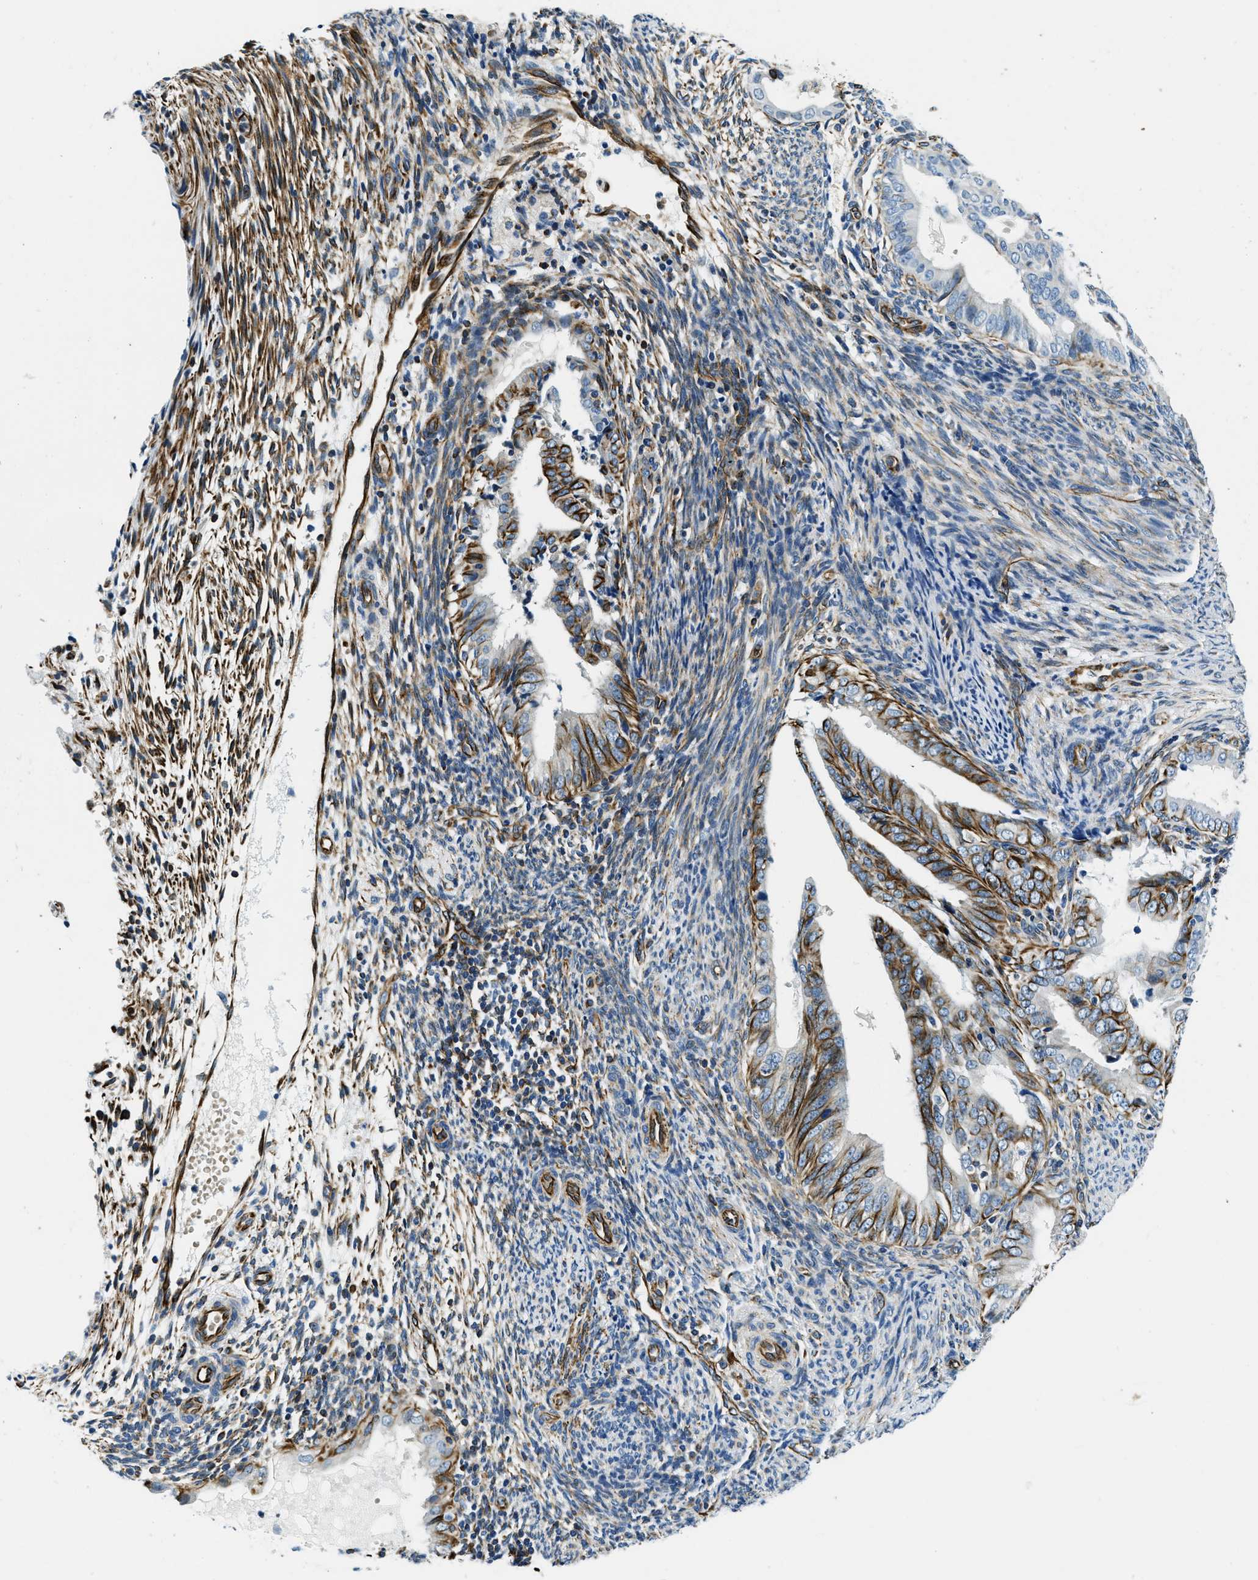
{"staining": {"intensity": "strong", "quantity": "<25%", "location": "cytoplasmic/membranous"}, "tissue": "endometrial cancer", "cell_type": "Tumor cells", "image_type": "cancer", "snomed": [{"axis": "morphology", "description": "Adenocarcinoma, NOS"}, {"axis": "topography", "description": "Endometrium"}], "caption": "Immunohistochemistry (IHC) of human endometrial cancer demonstrates medium levels of strong cytoplasmic/membranous positivity in approximately <25% of tumor cells. The staining was performed using DAB (3,3'-diaminobenzidine) to visualize the protein expression in brown, while the nuclei were stained in blue with hematoxylin (Magnification: 20x).", "gene": "GNS", "patient": {"sex": "female", "age": 58}}